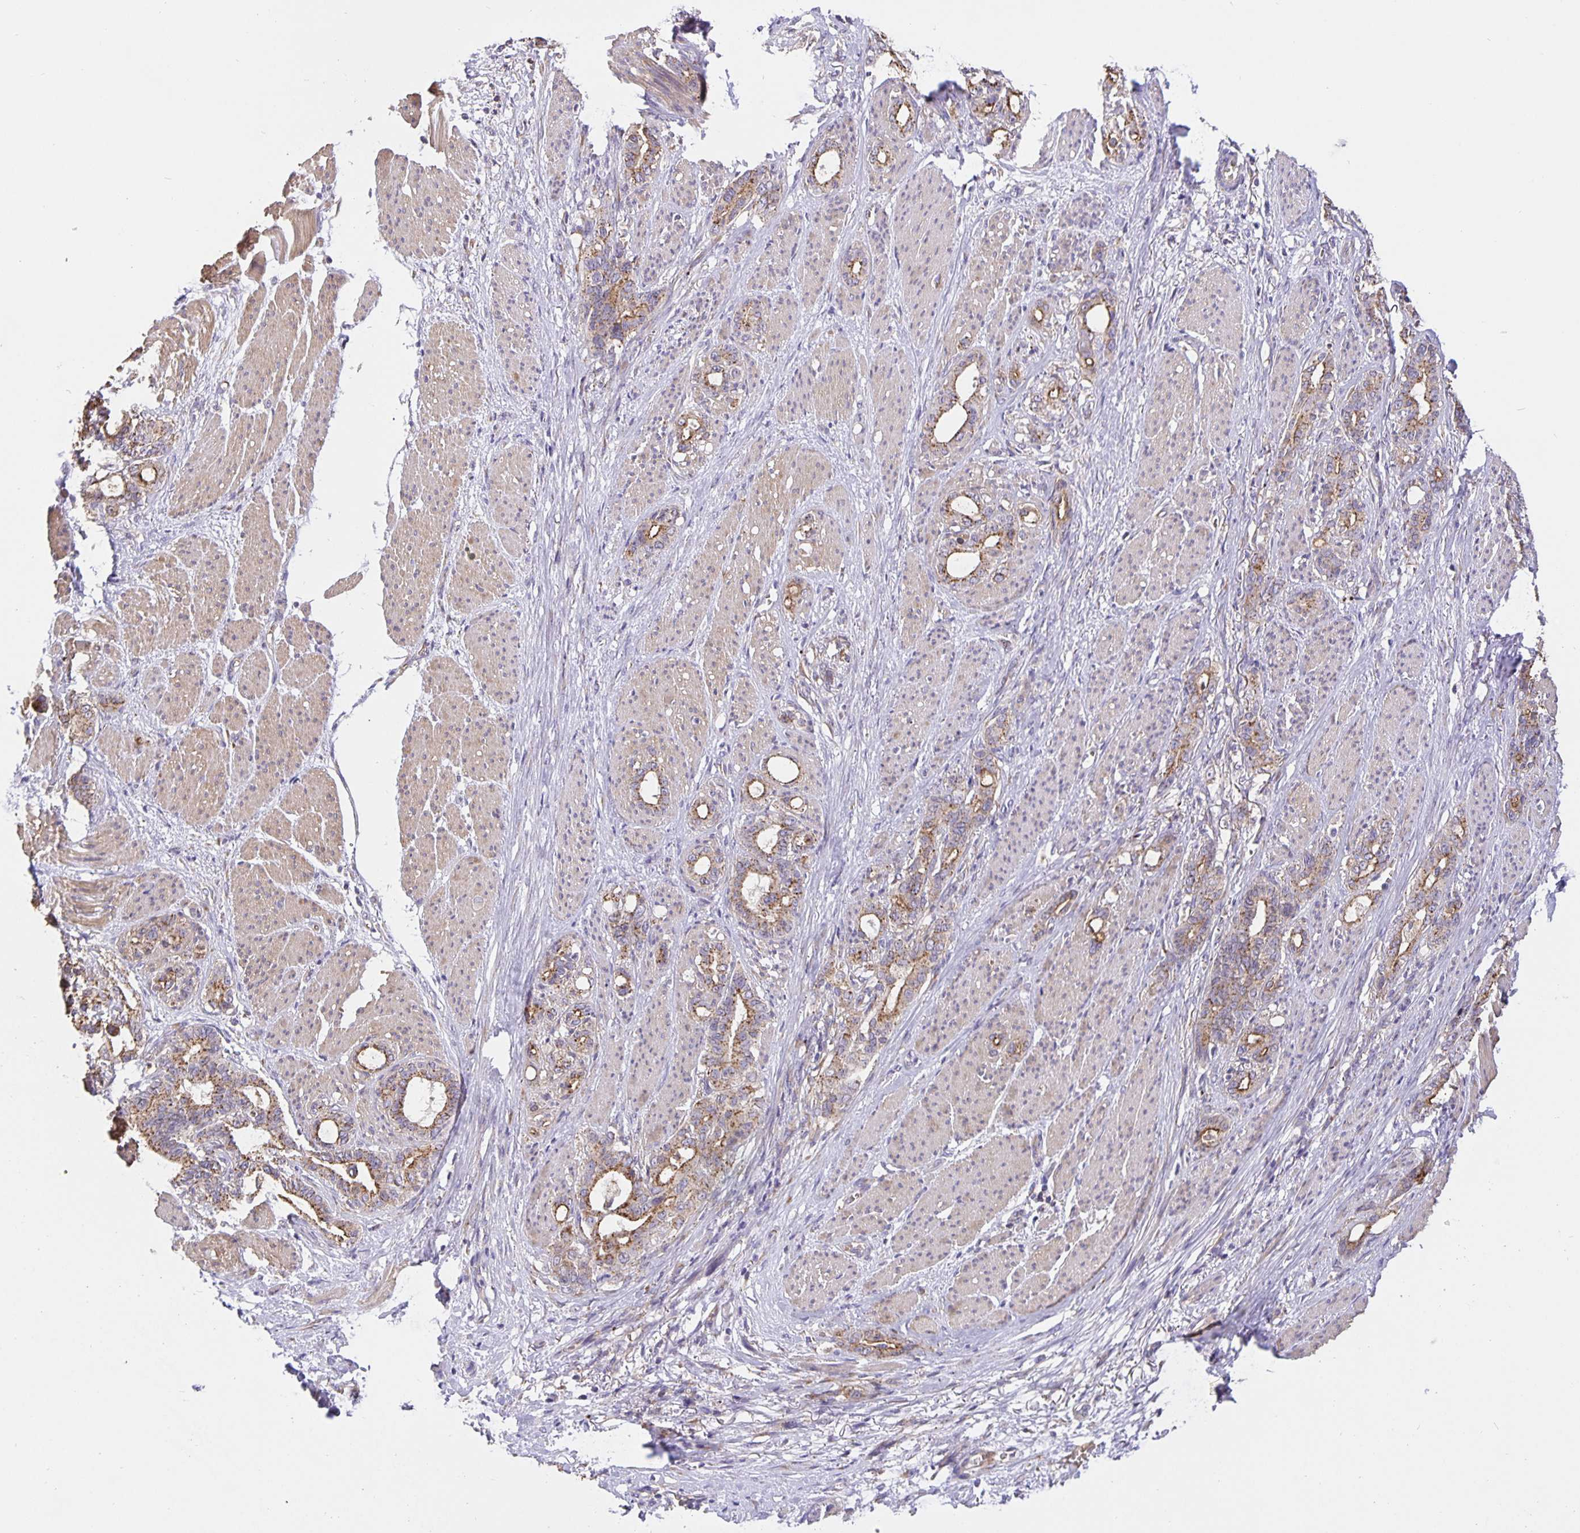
{"staining": {"intensity": "moderate", "quantity": ">75%", "location": "cytoplasmic/membranous"}, "tissue": "stomach cancer", "cell_type": "Tumor cells", "image_type": "cancer", "snomed": [{"axis": "morphology", "description": "Normal tissue, NOS"}, {"axis": "morphology", "description": "Adenocarcinoma, NOS"}, {"axis": "topography", "description": "Esophagus"}, {"axis": "topography", "description": "Stomach, upper"}], "caption": "Human stomach cancer stained with a brown dye exhibits moderate cytoplasmic/membranous positive staining in about >75% of tumor cells.", "gene": "TMEM71", "patient": {"sex": "male", "age": 62}}